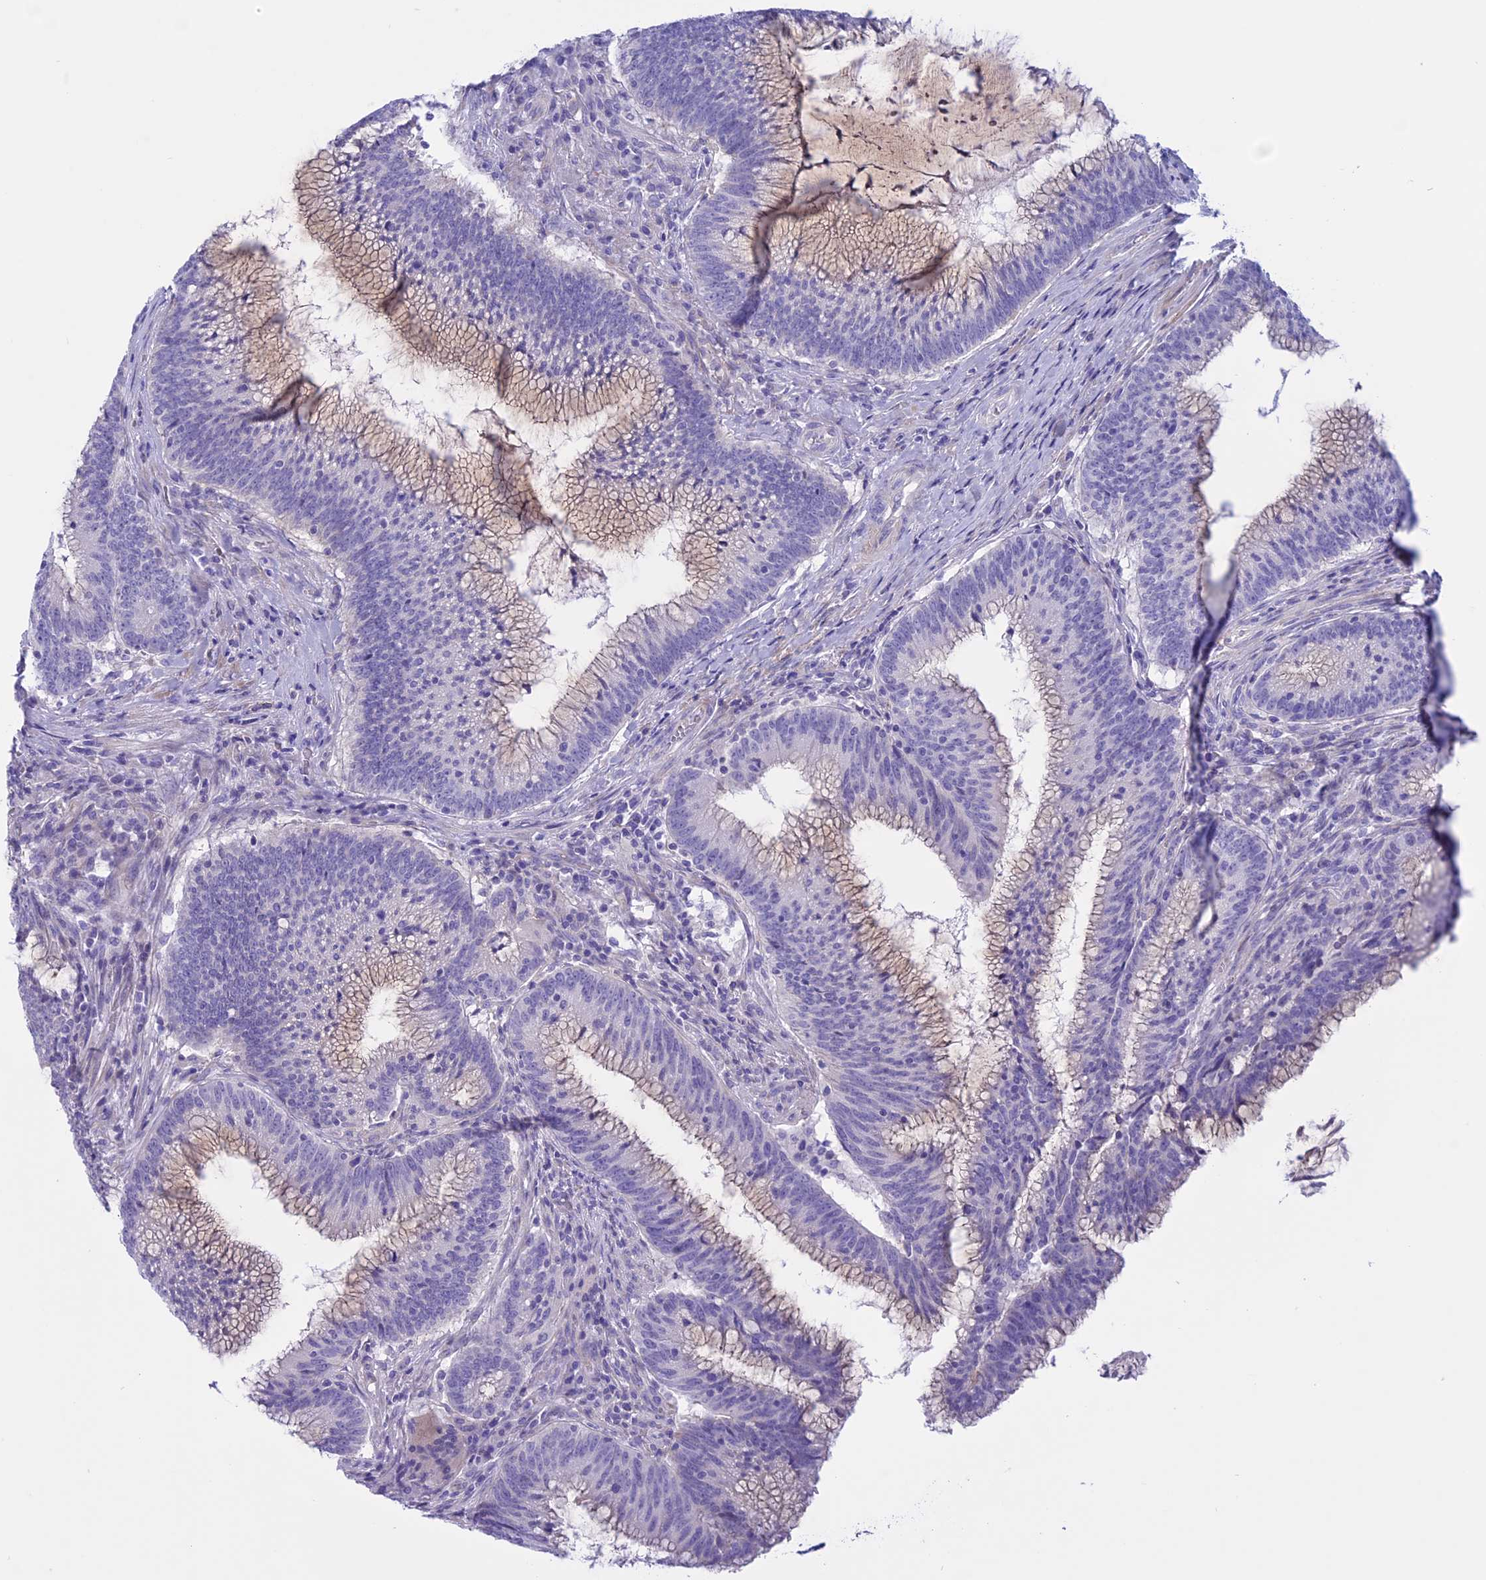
{"staining": {"intensity": "weak", "quantity": "<25%", "location": "cytoplasmic/membranous"}, "tissue": "colorectal cancer", "cell_type": "Tumor cells", "image_type": "cancer", "snomed": [{"axis": "morphology", "description": "Adenocarcinoma, NOS"}, {"axis": "topography", "description": "Rectum"}], "caption": "Immunohistochemistry of colorectal cancer reveals no expression in tumor cells.", "gene": "SPHKAP", "patient": {"sex": "female", "age": 77}}